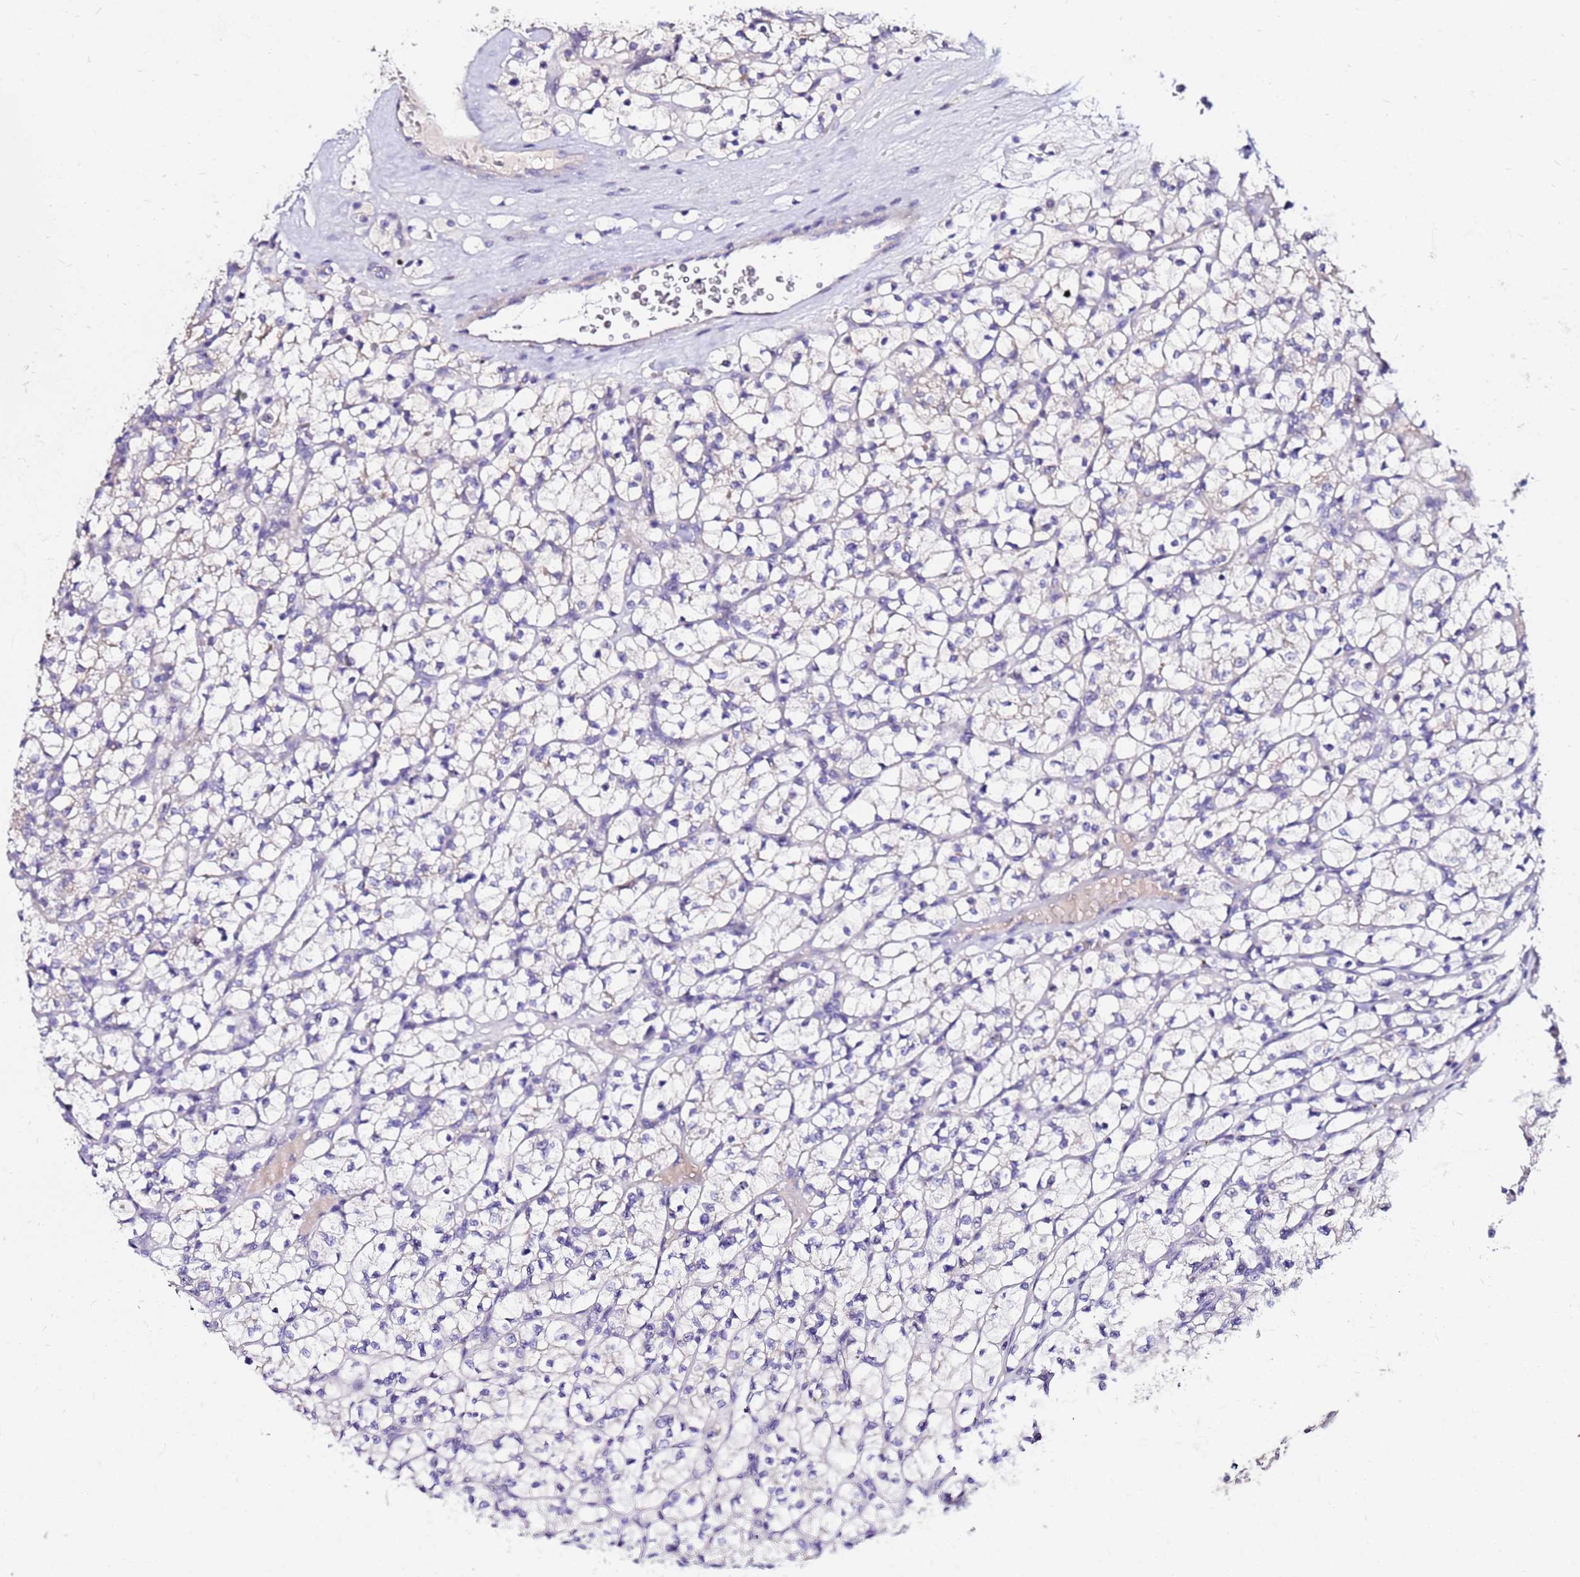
{"staining": {"intensity": "negative", "quantity": "none", "location": "none"}, "tissue": "renal cancer", "cell_type": "Tumor cells", "image_type": "cancer", "snomed": [{"axis": "morphology", "description": "Adenocarcinoma, NOS"}, {"axis": "topography", "description": "Kidney"}], "caption": "High magnification brightfield microscopy of adenocarcinoma (renal) stained with DAB (3,3'-diaminobenzidine) (brown) and counterstained with hematoxylin (blue): tumor cells show no significant staining.", "gene": "ARHGEF5", "patient": {"sex": "female", "age": 64}}